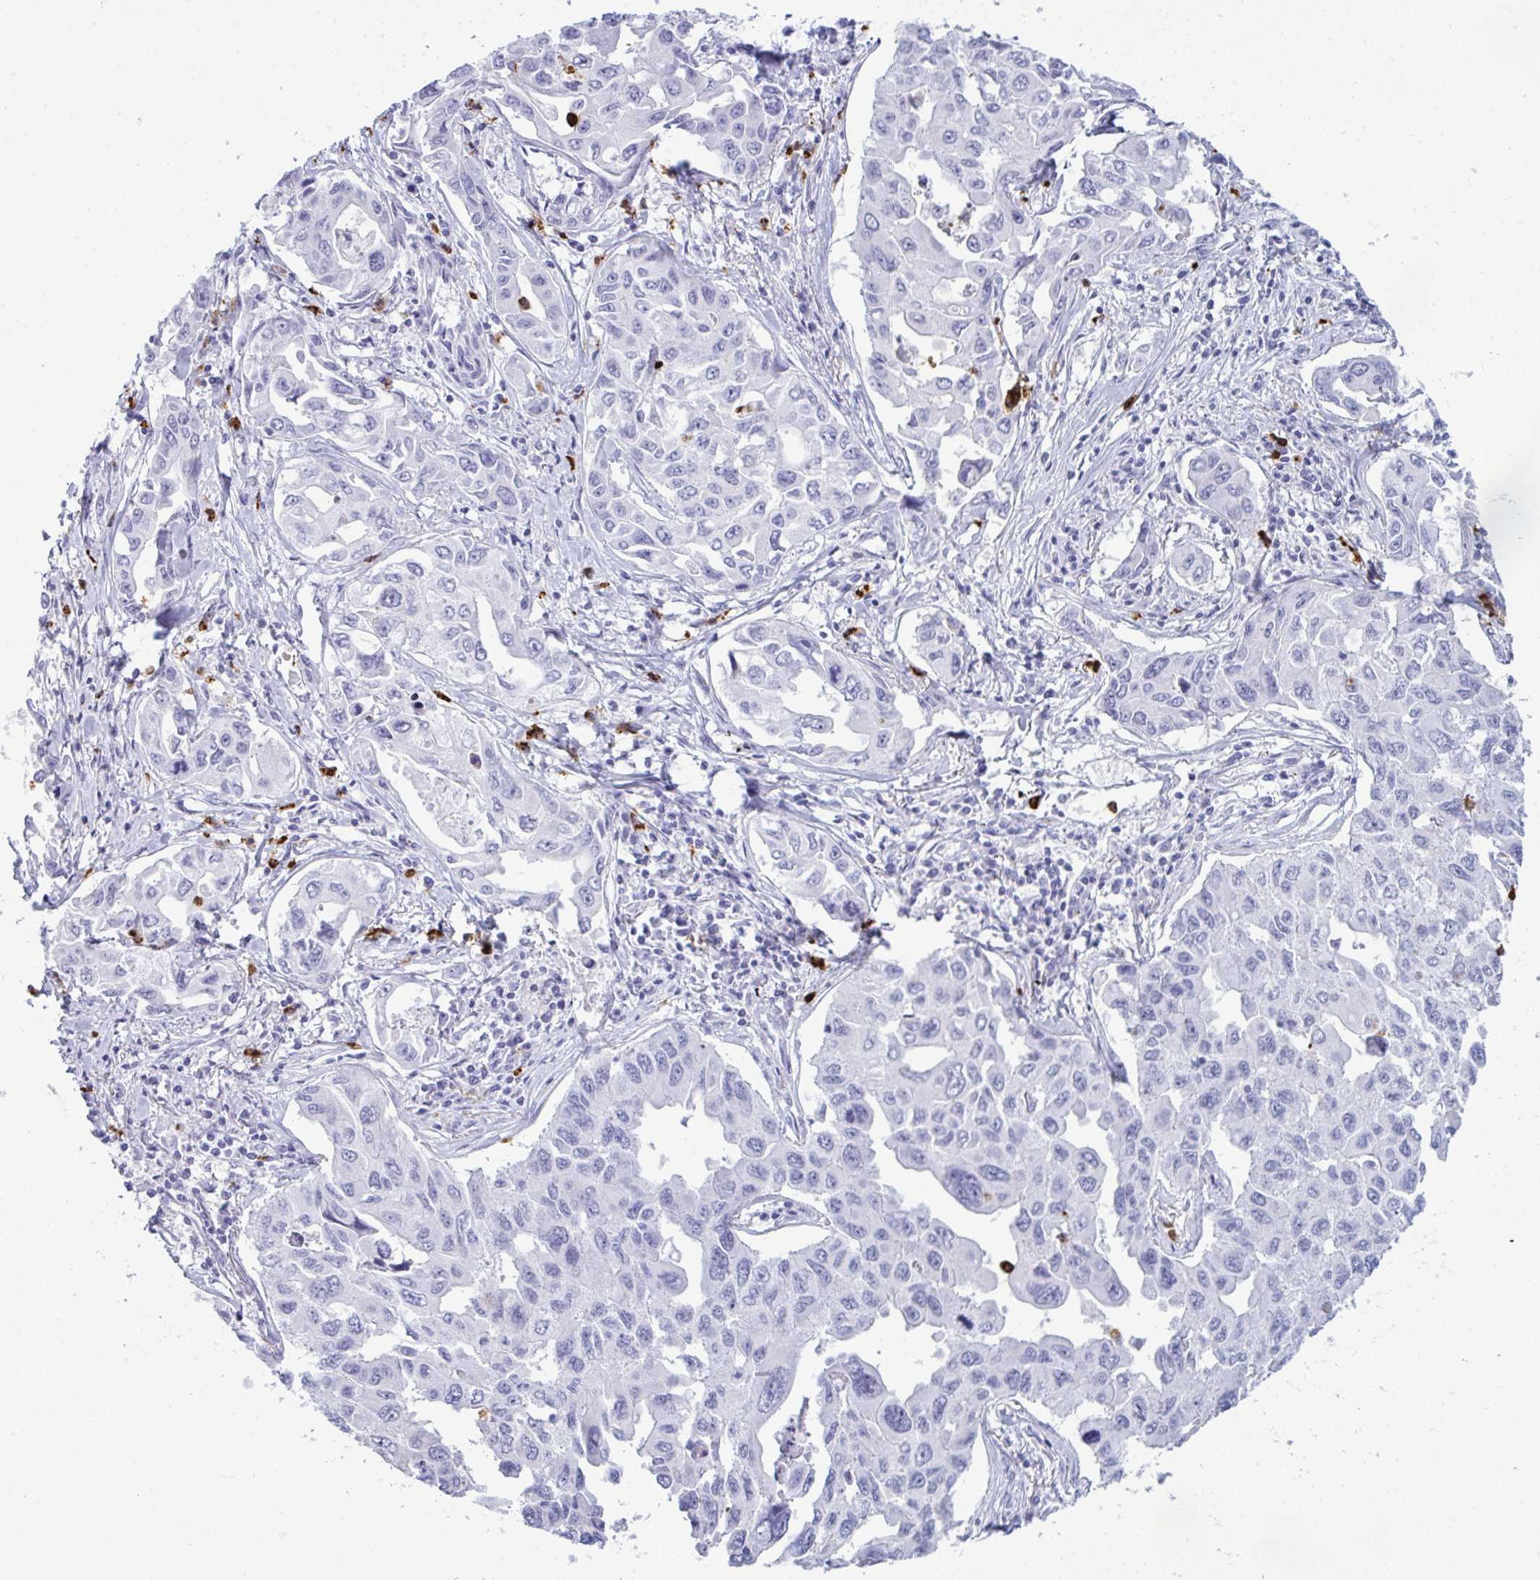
{"staining": {"intensity": "negative", "quantity": "none", "location": "none"}, "tissue": "lung cancer", "cell_type": "Tumor cells", "image_type": "cancer", "snomed": [{"axis": "morphology", "description": "Adenocarcinoma, NOS"}, {"axis": "topography", "description": "Lung"}], "caption": "High magnification brightfield microscopy of lung cancer (adenocarcinoma) stained with DAB (3,3'-diaminobenzidine) (brown) and counterstained with hematoxylin (blue): tumor cells show no significant staining.", "gene": "ARHGAP42", "patient": {"sex": "male", "age": 64}}